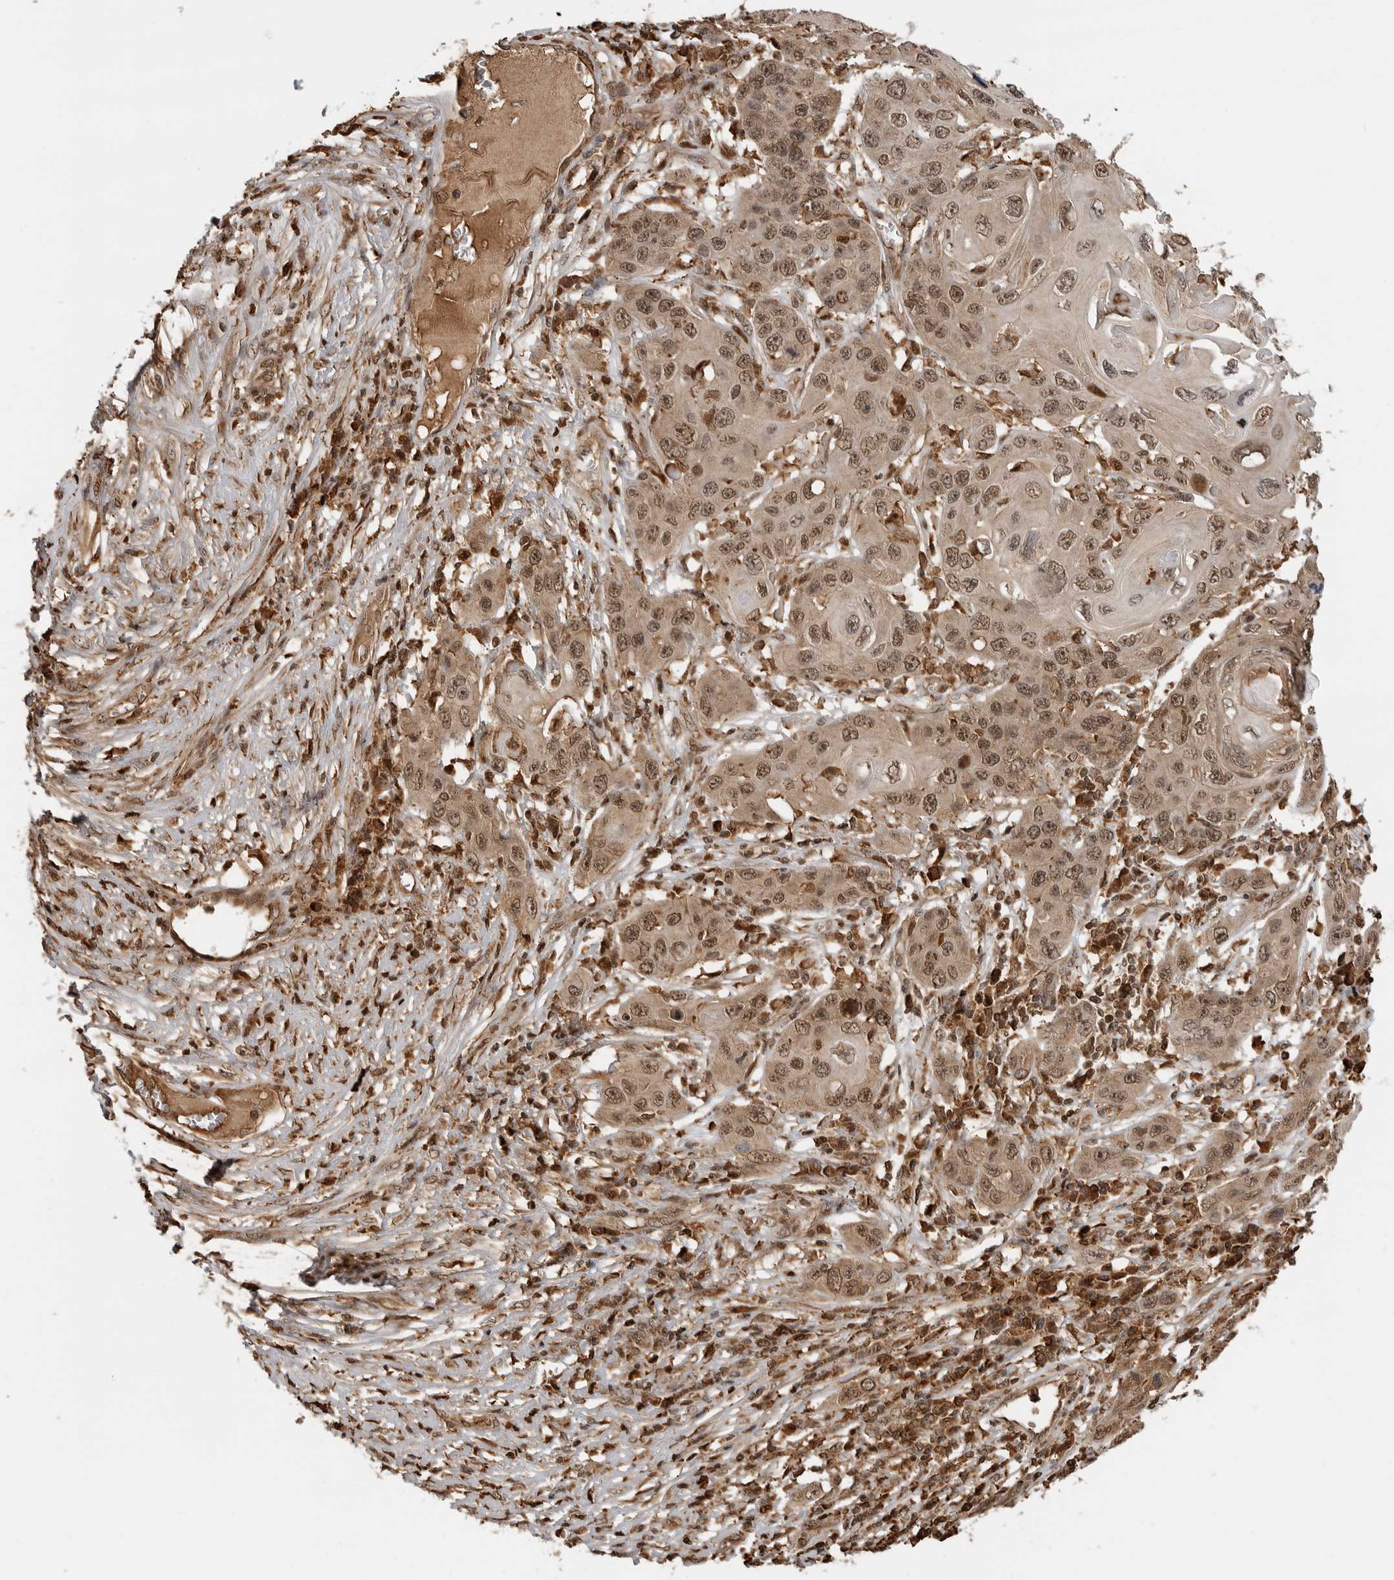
{"staining": {"intensity": "moderate", "quantity": ">75%", "location": "cytoplasmic/membranous,nuclear"}, "tissue": "skin cancer", "cell_type": "Tumor cells", "image_type": "cancer", "snomed": [{"axis": "morphology", "description": "Squamous cell carcinoma, NOS"}, {"axis": "topography", "description": "Skin"}], "caption": "Immunohistochemistry of skin cancer (squamous cell carcinoma) shows medium levels of moderate cytoplasmic/membranous and nuclear positivity in approximately >75% of tumor cells. The protein is stained brown, and the nuclei are stained in blue (DAB IHC with brightfield microscopy, high magnification).", "gene": "BMP2K", "patient": {"sex": "male", "age": 55}}